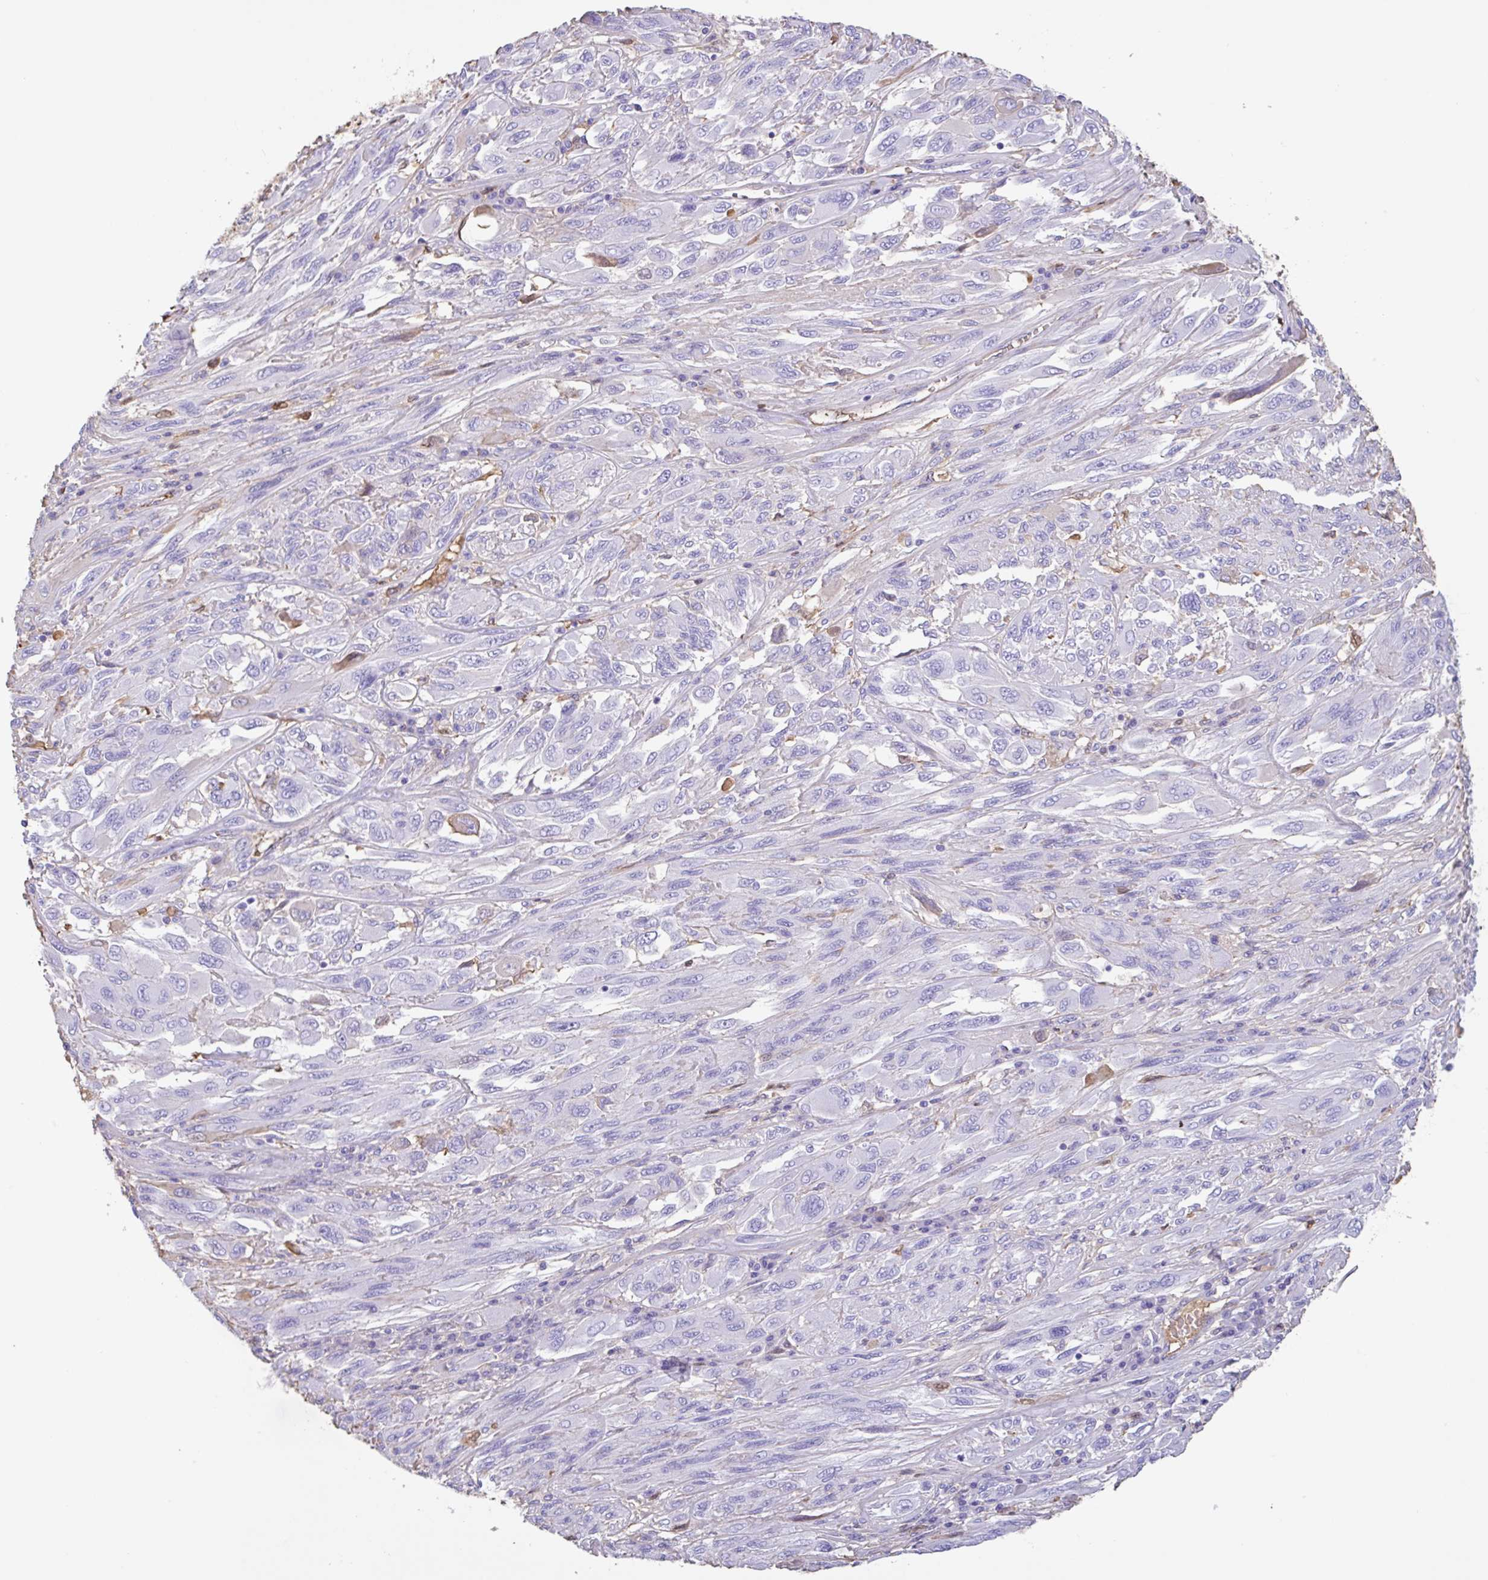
{"staining": {"intensity": "negative", "quantity": "none", "location": "none"}, "tissue": "melanoma", "cell_type": "Tumor cells", "image_type": "cancer", "snomed": [{"axis": "morphology", "description": "Malignant melanoma, NOS"}, {"axis": "topography", "description": "Skin"}], "caption": "Photomicrograph shows no significant protein expression in tumor cells of melanoma.", "gene": "HOXC12", "patient": {"sex": "female", "age": 91}}